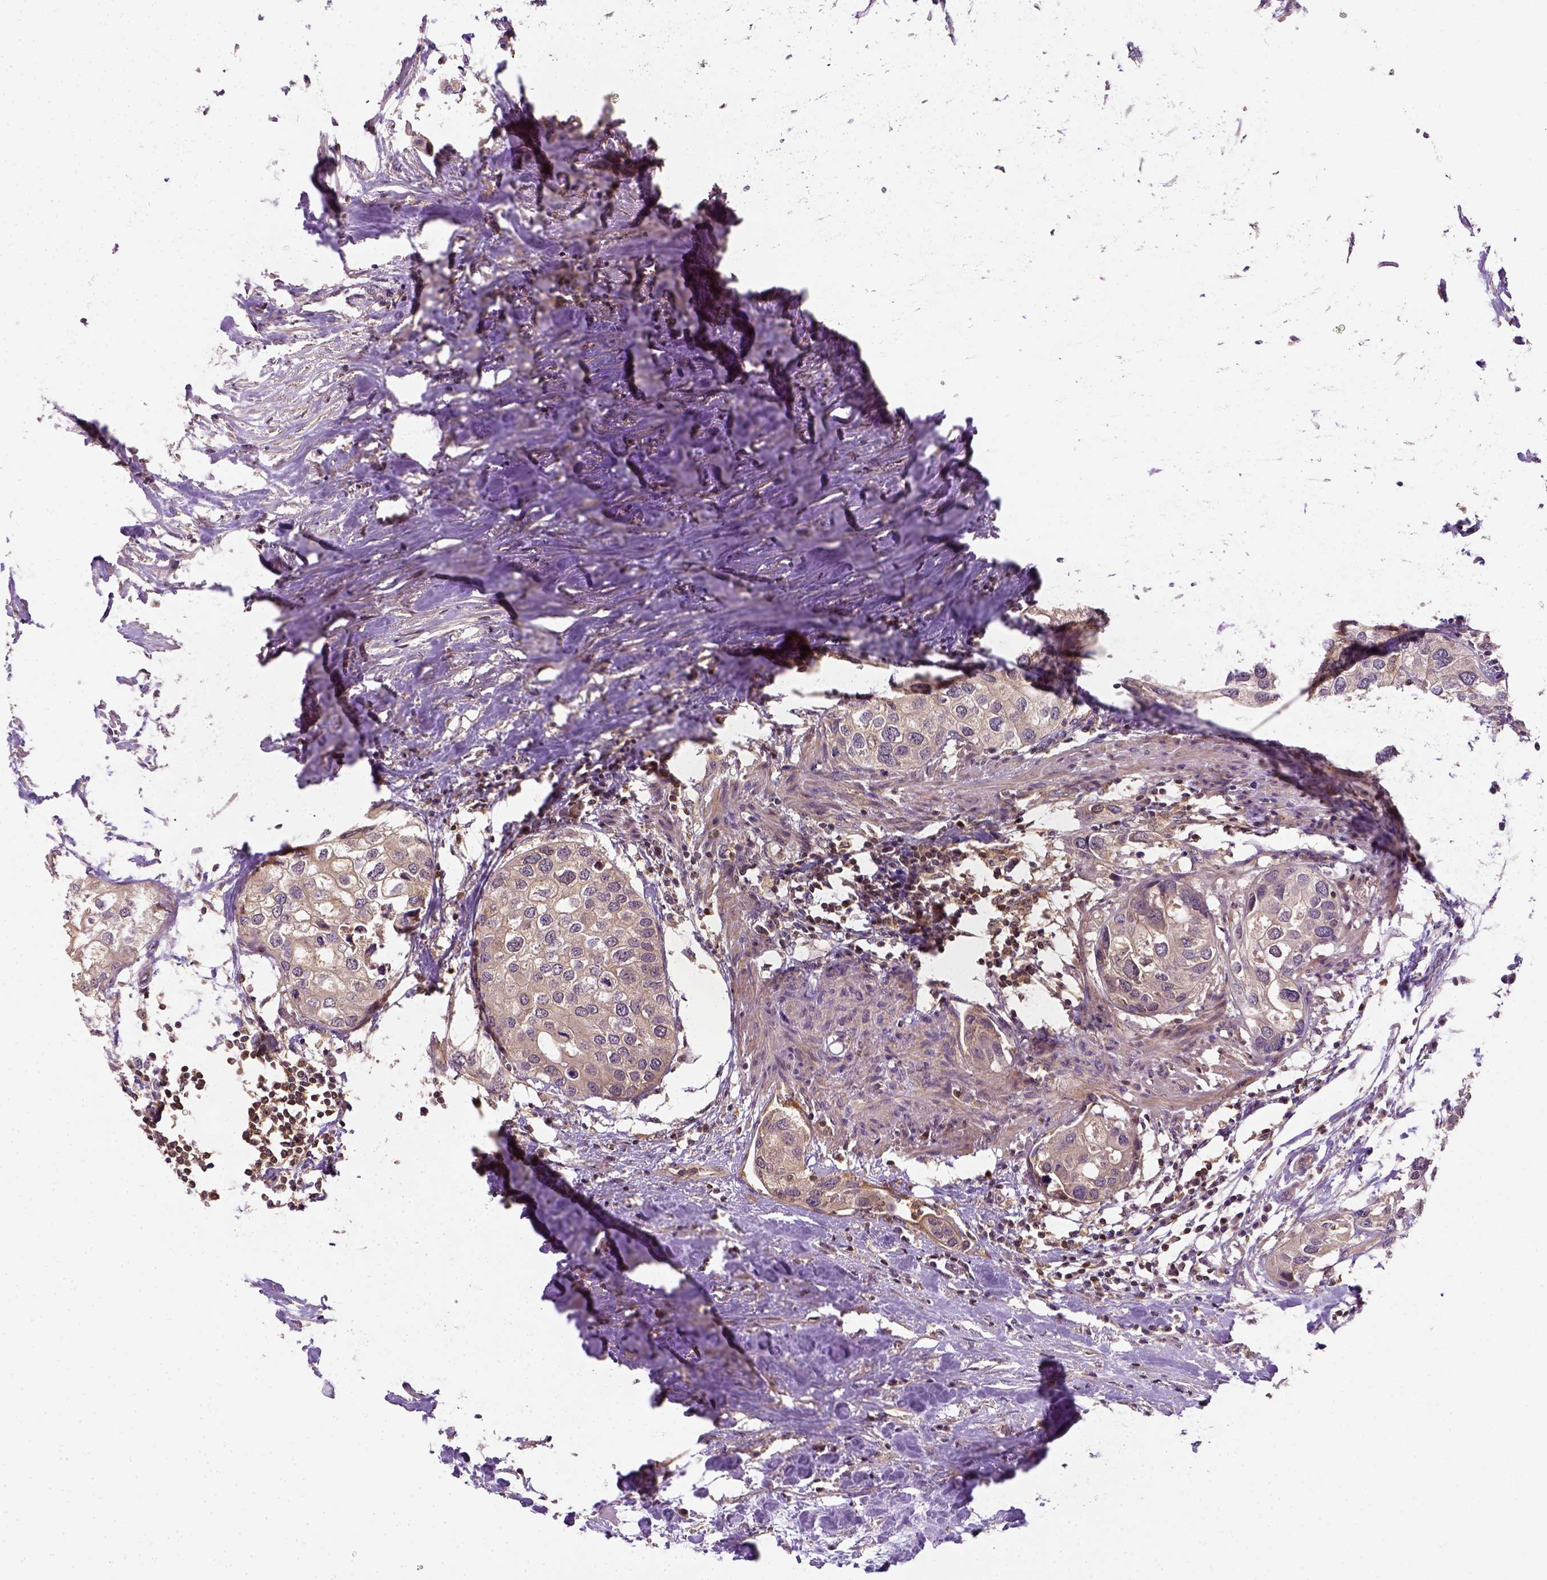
{"staining": {"intensity": "negative", "quantity": "none", "location": "none"}, "tissue": "urothelial cancer", "cell_type": "Tumor cells", "image_type": "cancer", "snomed": [{"axis": "morphology", "description": "Urothelial carcinoma, High grade"}, {"axis": "topography", "description": "Urinary bladder"}], "caption": "The micrograph displays no significant positivity in tumor cells of urothelial carcinoma (high-grade). The staining was performed using DAB (3,3'-diaminobenzidine) to visualize the protein expression in brown, while the nuclei were stained in blue with hematoxylin (Magnification: 20x).", "gene": "MATK", "patient": {"sex": "male", "age": 64}}